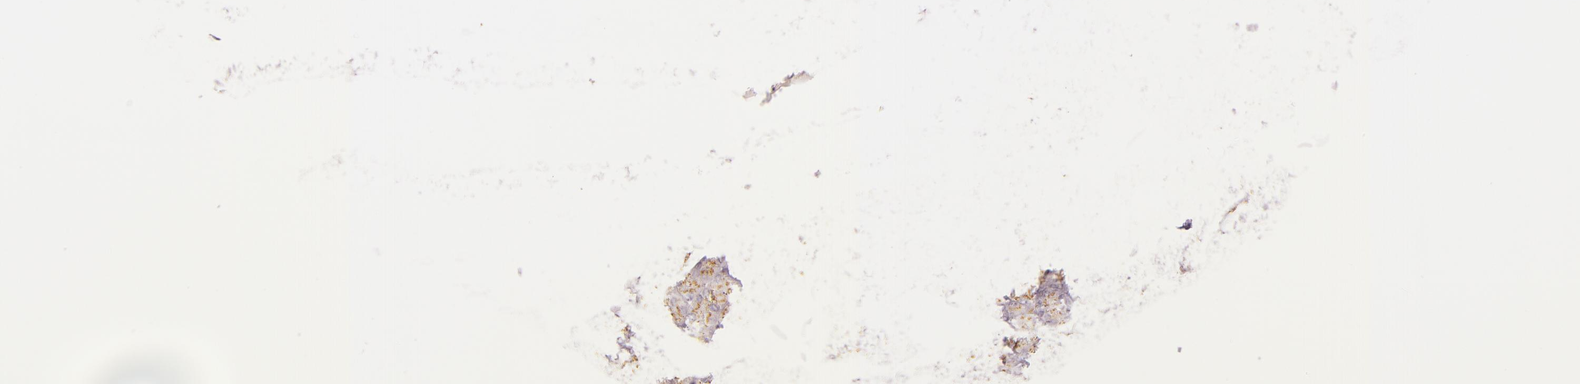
{"staining": {"intensity": "moderate", "quantity": ">75%", "location": "cytoplasmic/membranous"}, "tissue": "salivary gland", "cell_type": "Glandular cells", "image_type": "normal", "snomed": [{"axis": "morphology", "description": "Normal tissue, NOS"}, {"axis": "topography", "description": "Lymph node"}, {"axis": "topography", "description": "Salivary gland"}], "caption": "A high-resolution histopathology image shows IHC staining of benign salivary gland, which displays moderate cytoplasmic/membranous expression in about >75% of glandular cells.", "gene": "LGMN", "patient": {"sex": "male", "age": 8}}